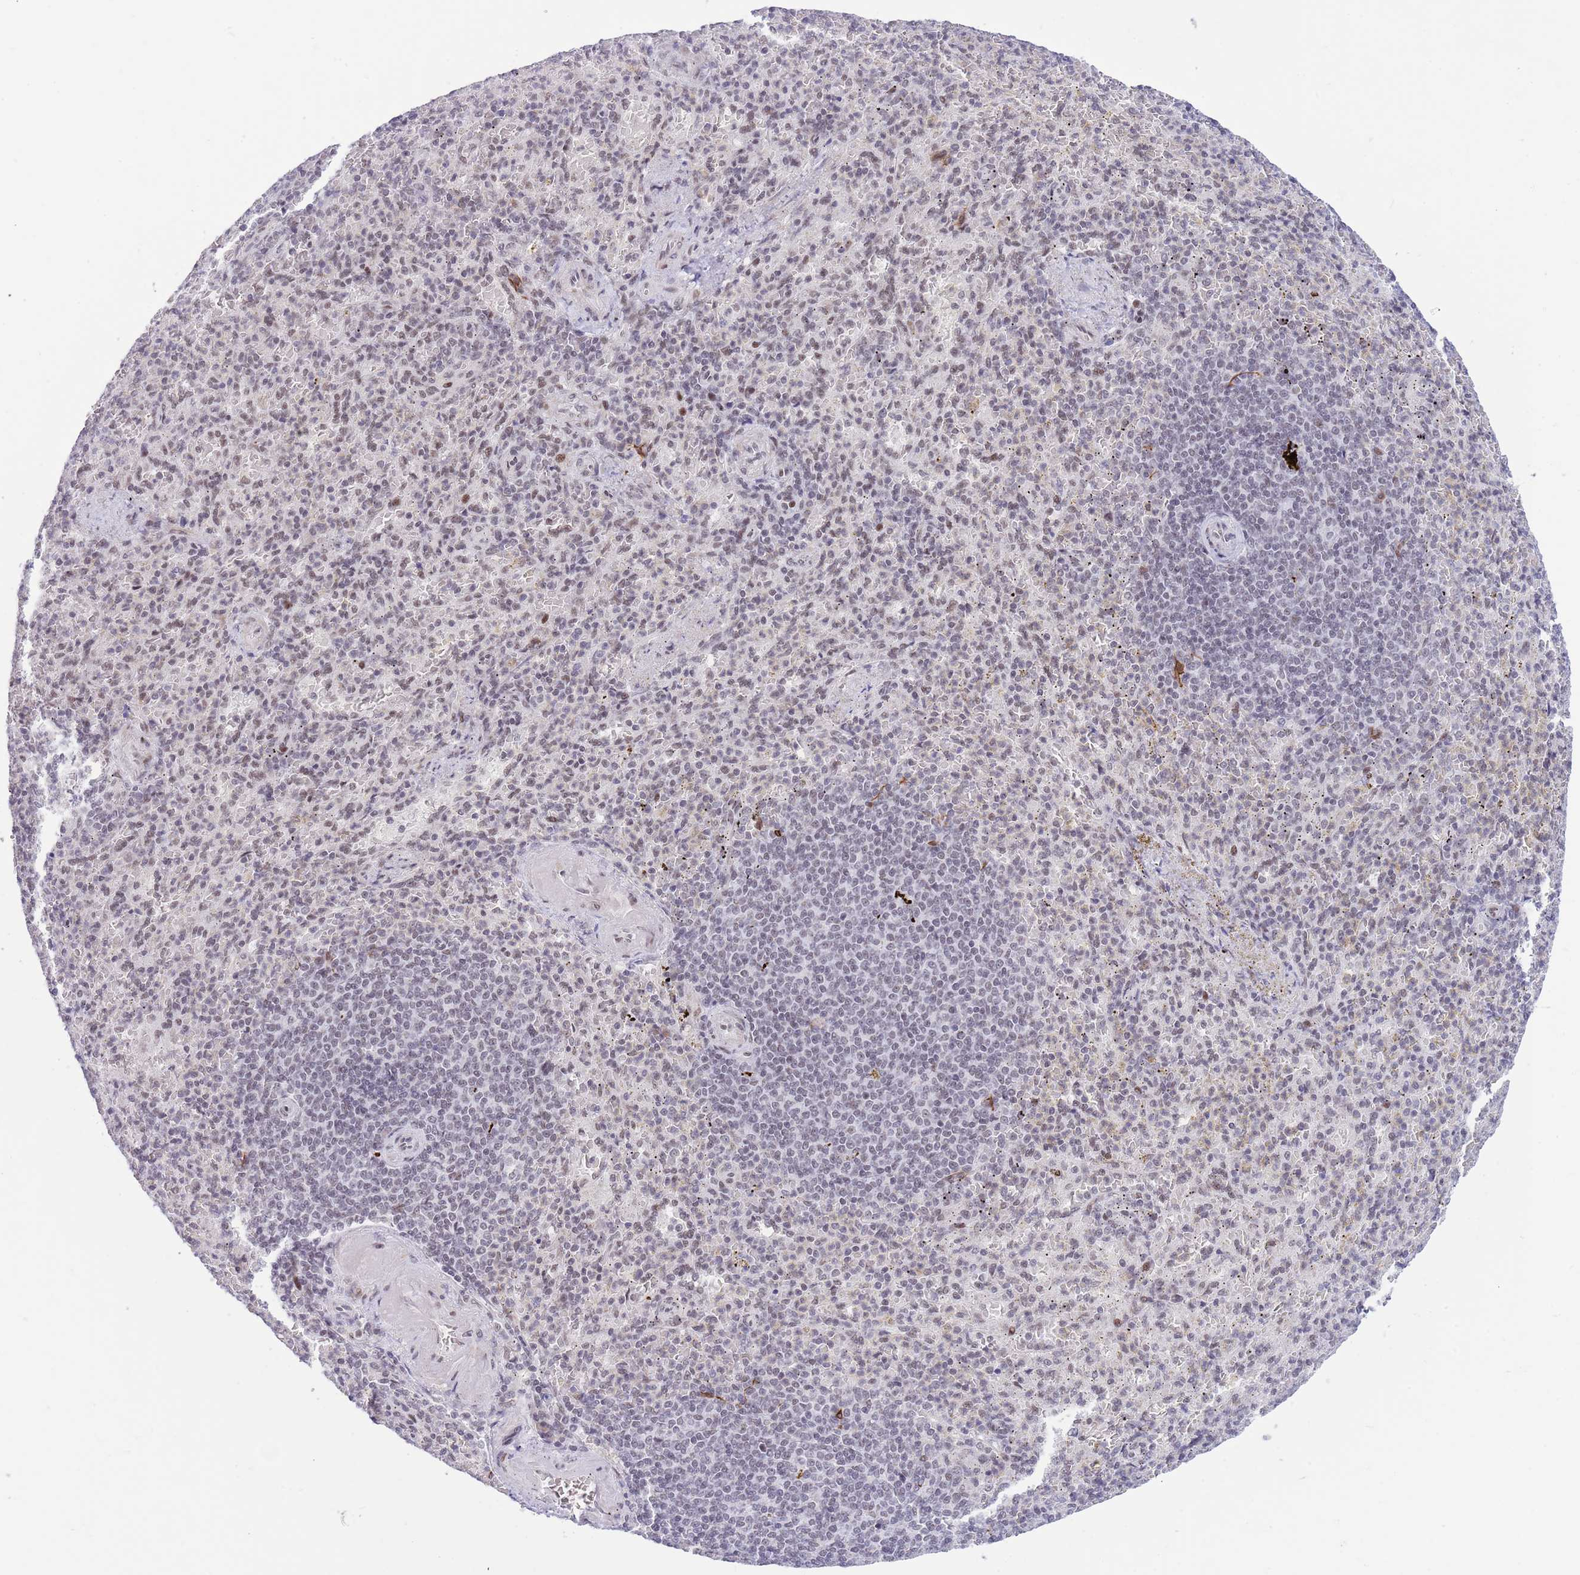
{"staining": {"intensity": "weak", "quantity": "<25%", "location": "nuclear"}, "tissue": "spleen", "cell_type": "Cells in red pulp", "image_type": "normal", "snomed": [{"axis": "morphology", "description": "Normal tissue, NOS"}, {"axis": "topography", "description": "Spleen"}], "caption": "This is an immunohistochemistry image of benign human spleen. There is no staining in cells in red pulp.", "gene": "RFX1", "patient": {"sex": "female", "age": 74}}